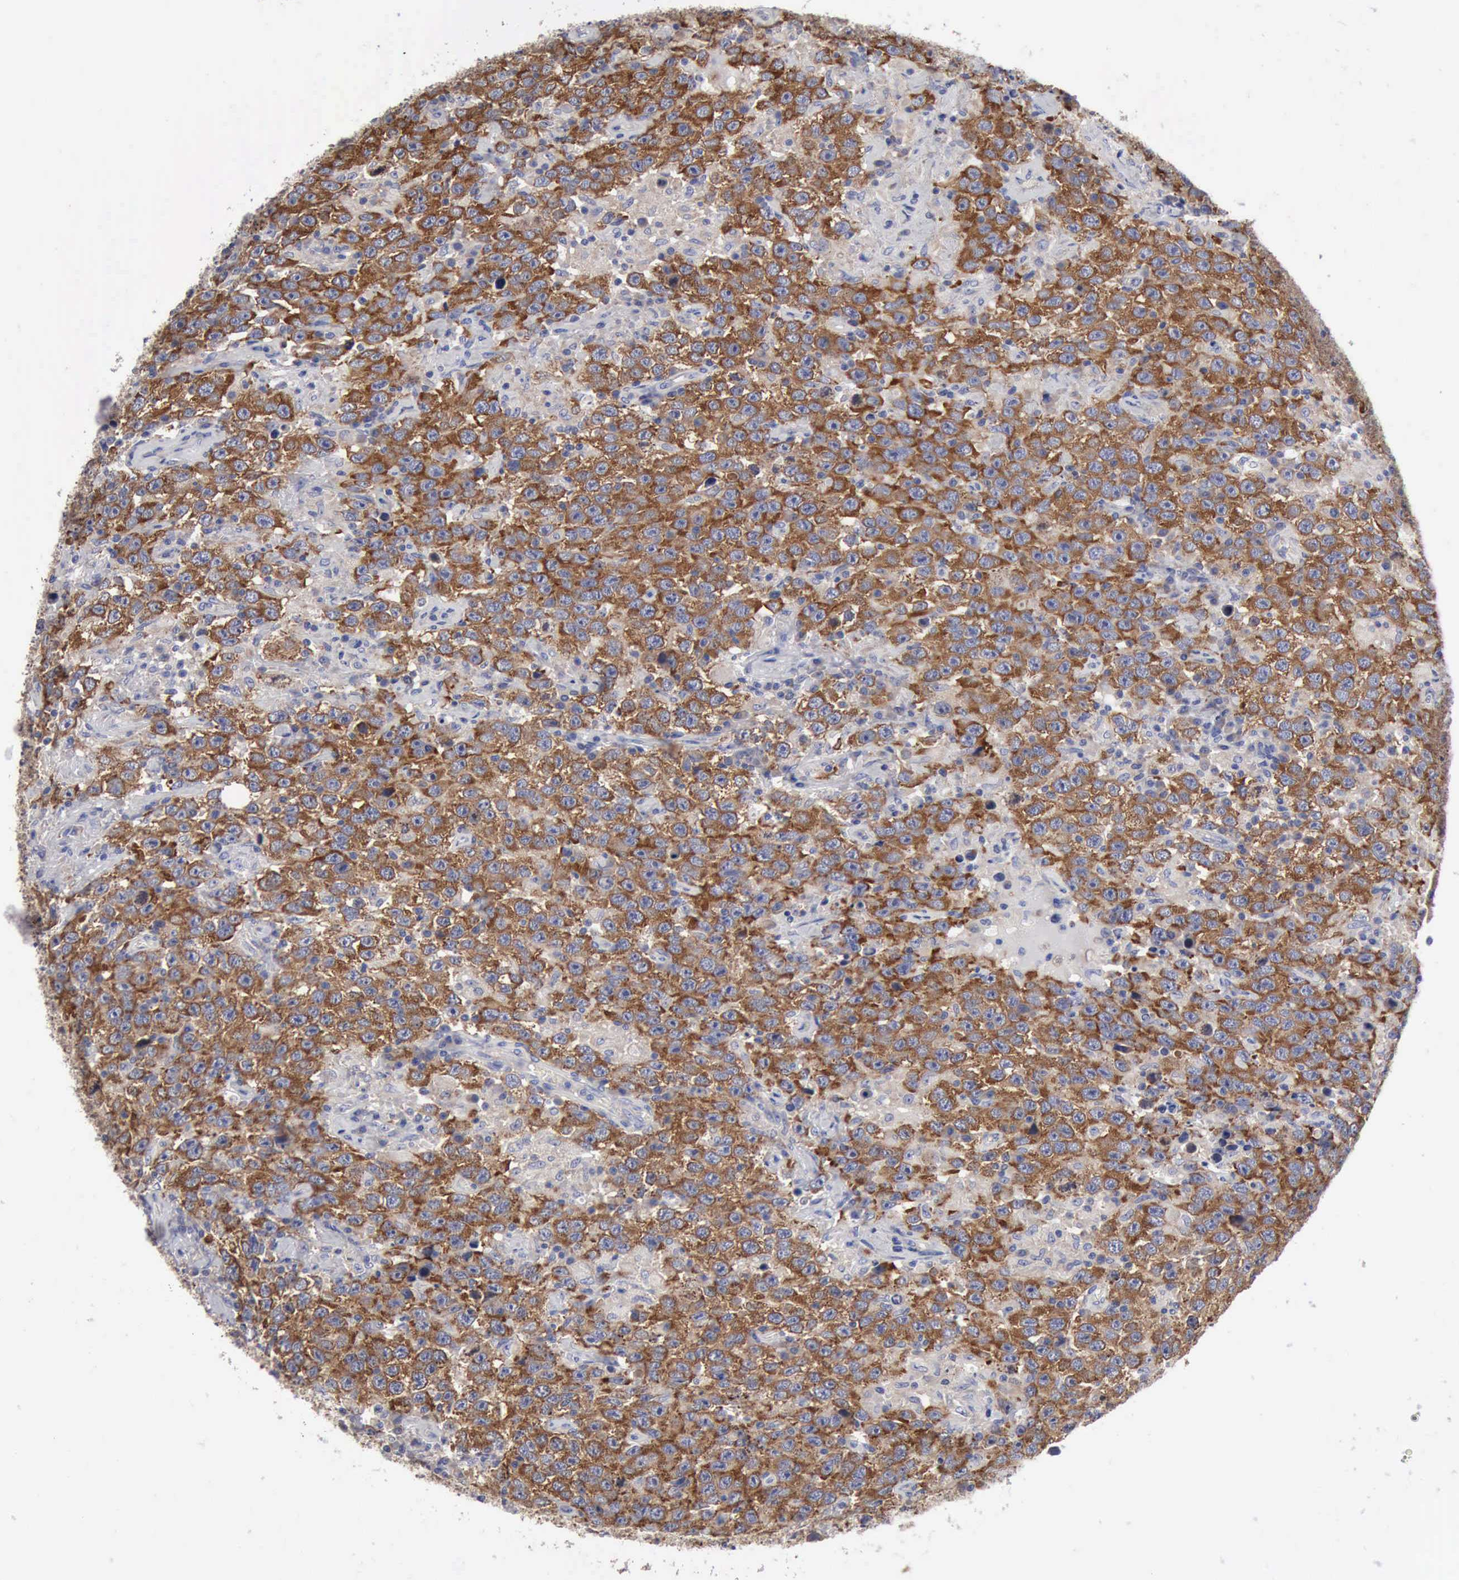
{"staining": {"intensity": "strong", "quantity": ">75%", "location": "cytoplasmic/membranous"}, "tissue": "testis cancer", "cell_type": "Tumor cells", "image_type": "cancer", "snomed": [{"axis": "morphology", "description": "Seminoma, NOS"}, {"axis": "topography", "description": "Testis"}], "caption": "The immunohistochemical stain labels strong cytoplasmic/membranous staining in tumor cells of testis seminoma tissue.", "gene": "TXLNG", "patient": {"sex": "male", "age": 41}}